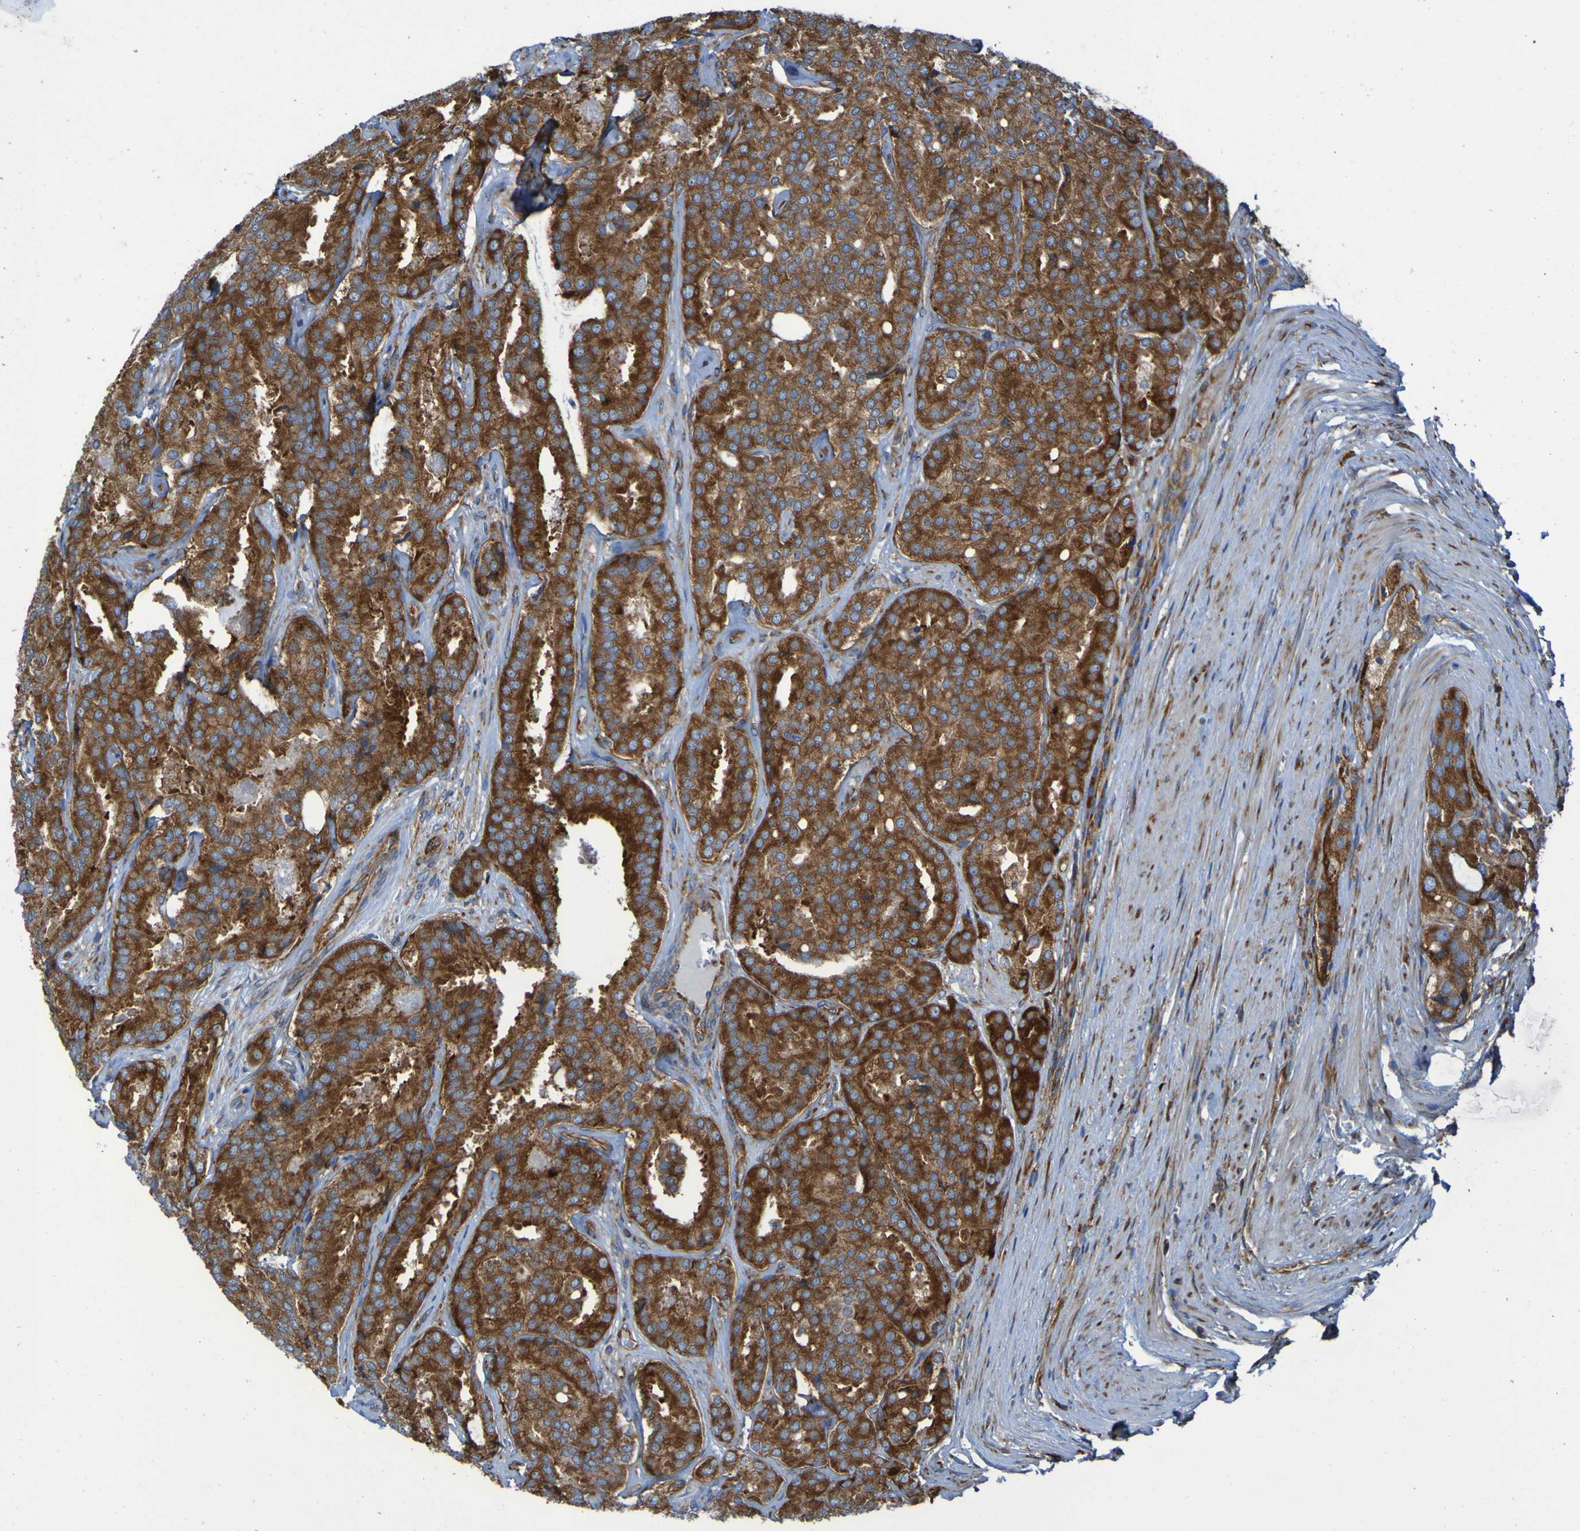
{"staining": {"intensity": "strong", "quantity": ">75%", "location": "cytoplasmic/membranous"}, "tissue": "prostate cancer", "cell_type": "Tumor cells", "image_type": "cancer", "snomed": [{"axis": "morphology", "description": "Adenocarcinoma, High grade"}, {"axis": "topography", "description": "Prostate"}], "caption": "Tumor cells show strong cytoplasmic/membranous positivity in approximately >75% of cells in adenocarcinoma (high-grade) (prostate).", "gene": "RPL10", "patient": {"sex": "male", "age": 65}}